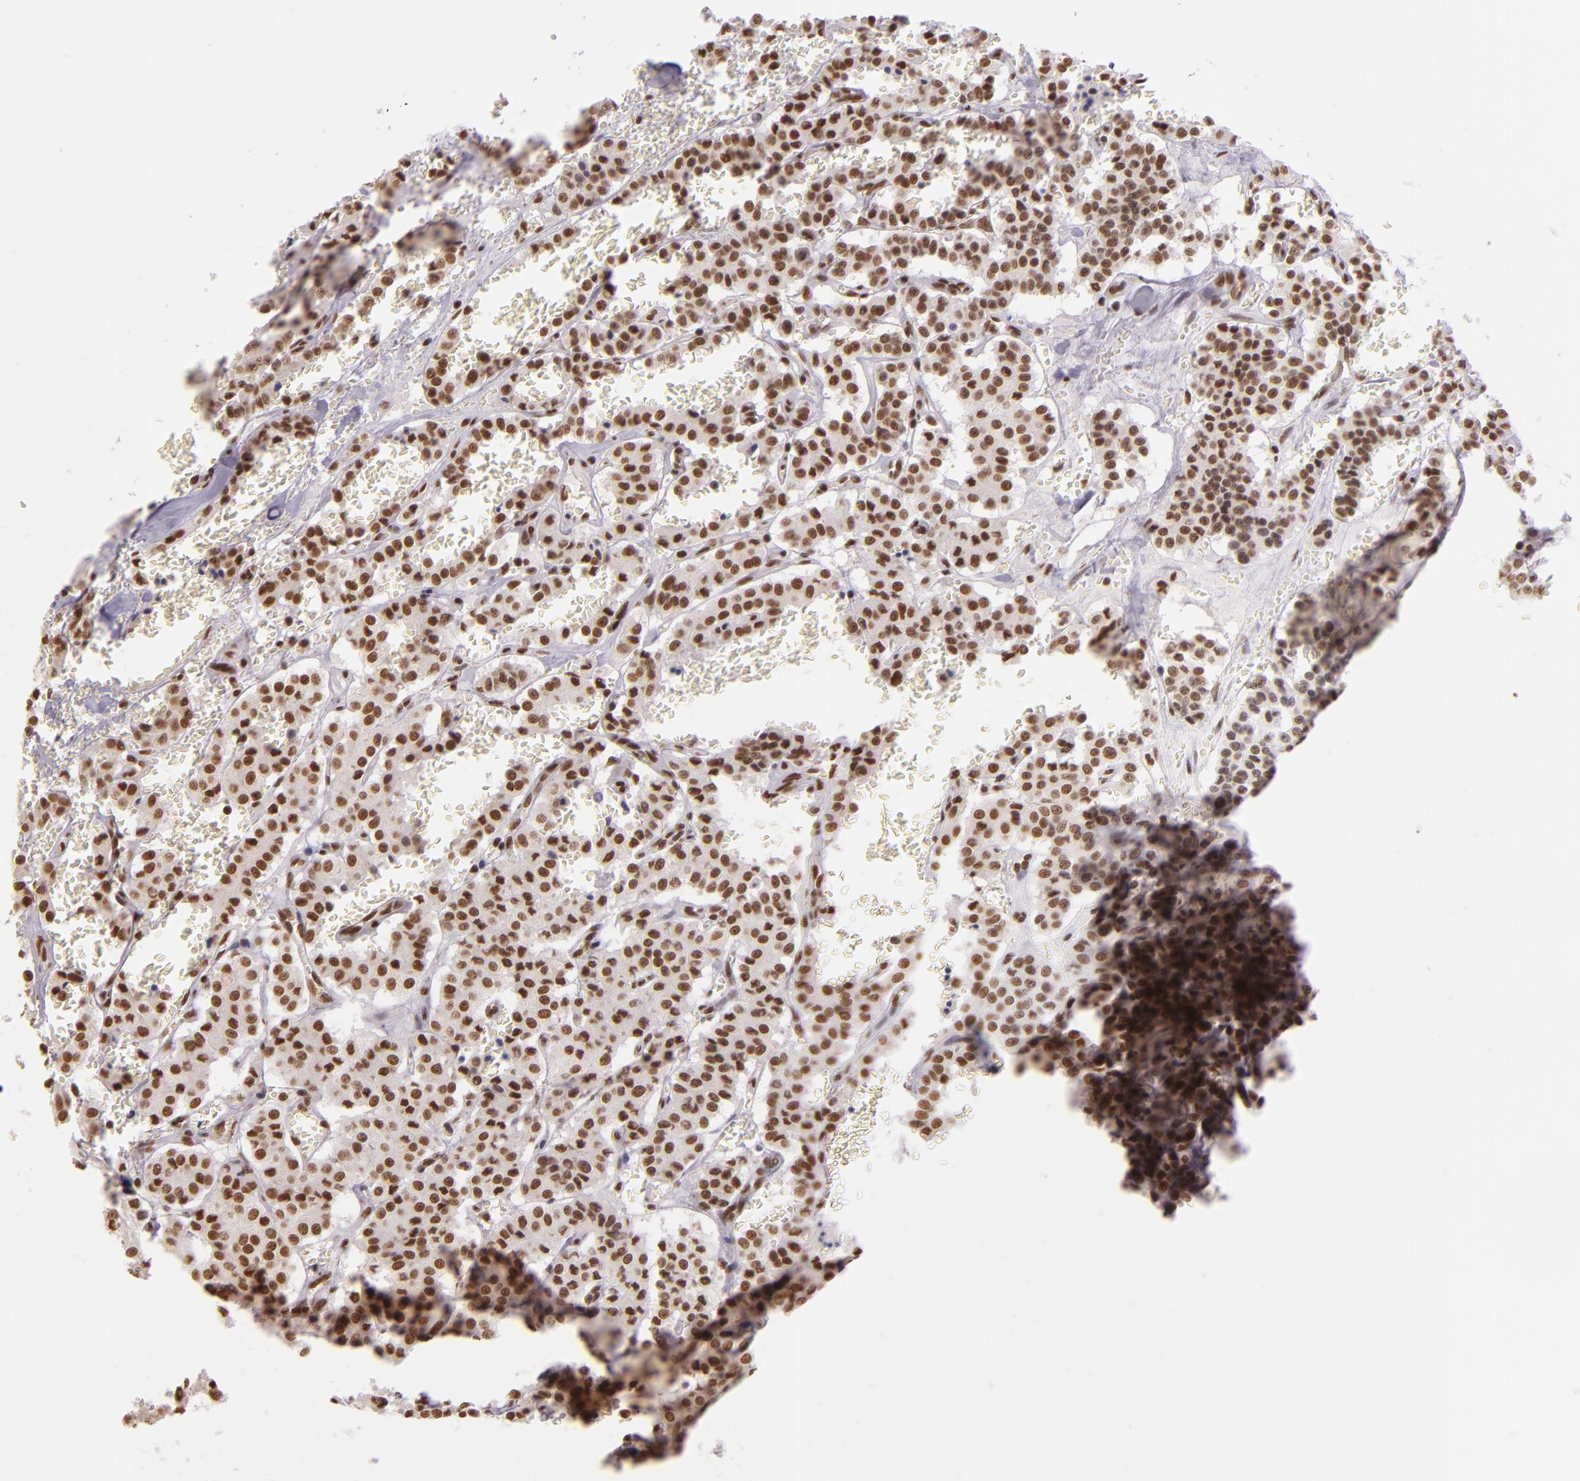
{"staining": {"intensity": "moderate", "quantity": ">75%", "location": "nuclear"}, "tissue": "carcinoid", "cell_type": "Tumor cells", "image_type": "cancer", "snomed": [{"axis": "morphology", "description": "Carcinoid, malignant, NOS"}, {"axis": "topography", "description": "Bronchus"}], "caption": "Malignant carcinoid tissue reveals moderate nuclear staining in approximately >75% of tumor cells", "gene": "USF1", "patient": {"sex": "male", "age": 55}}